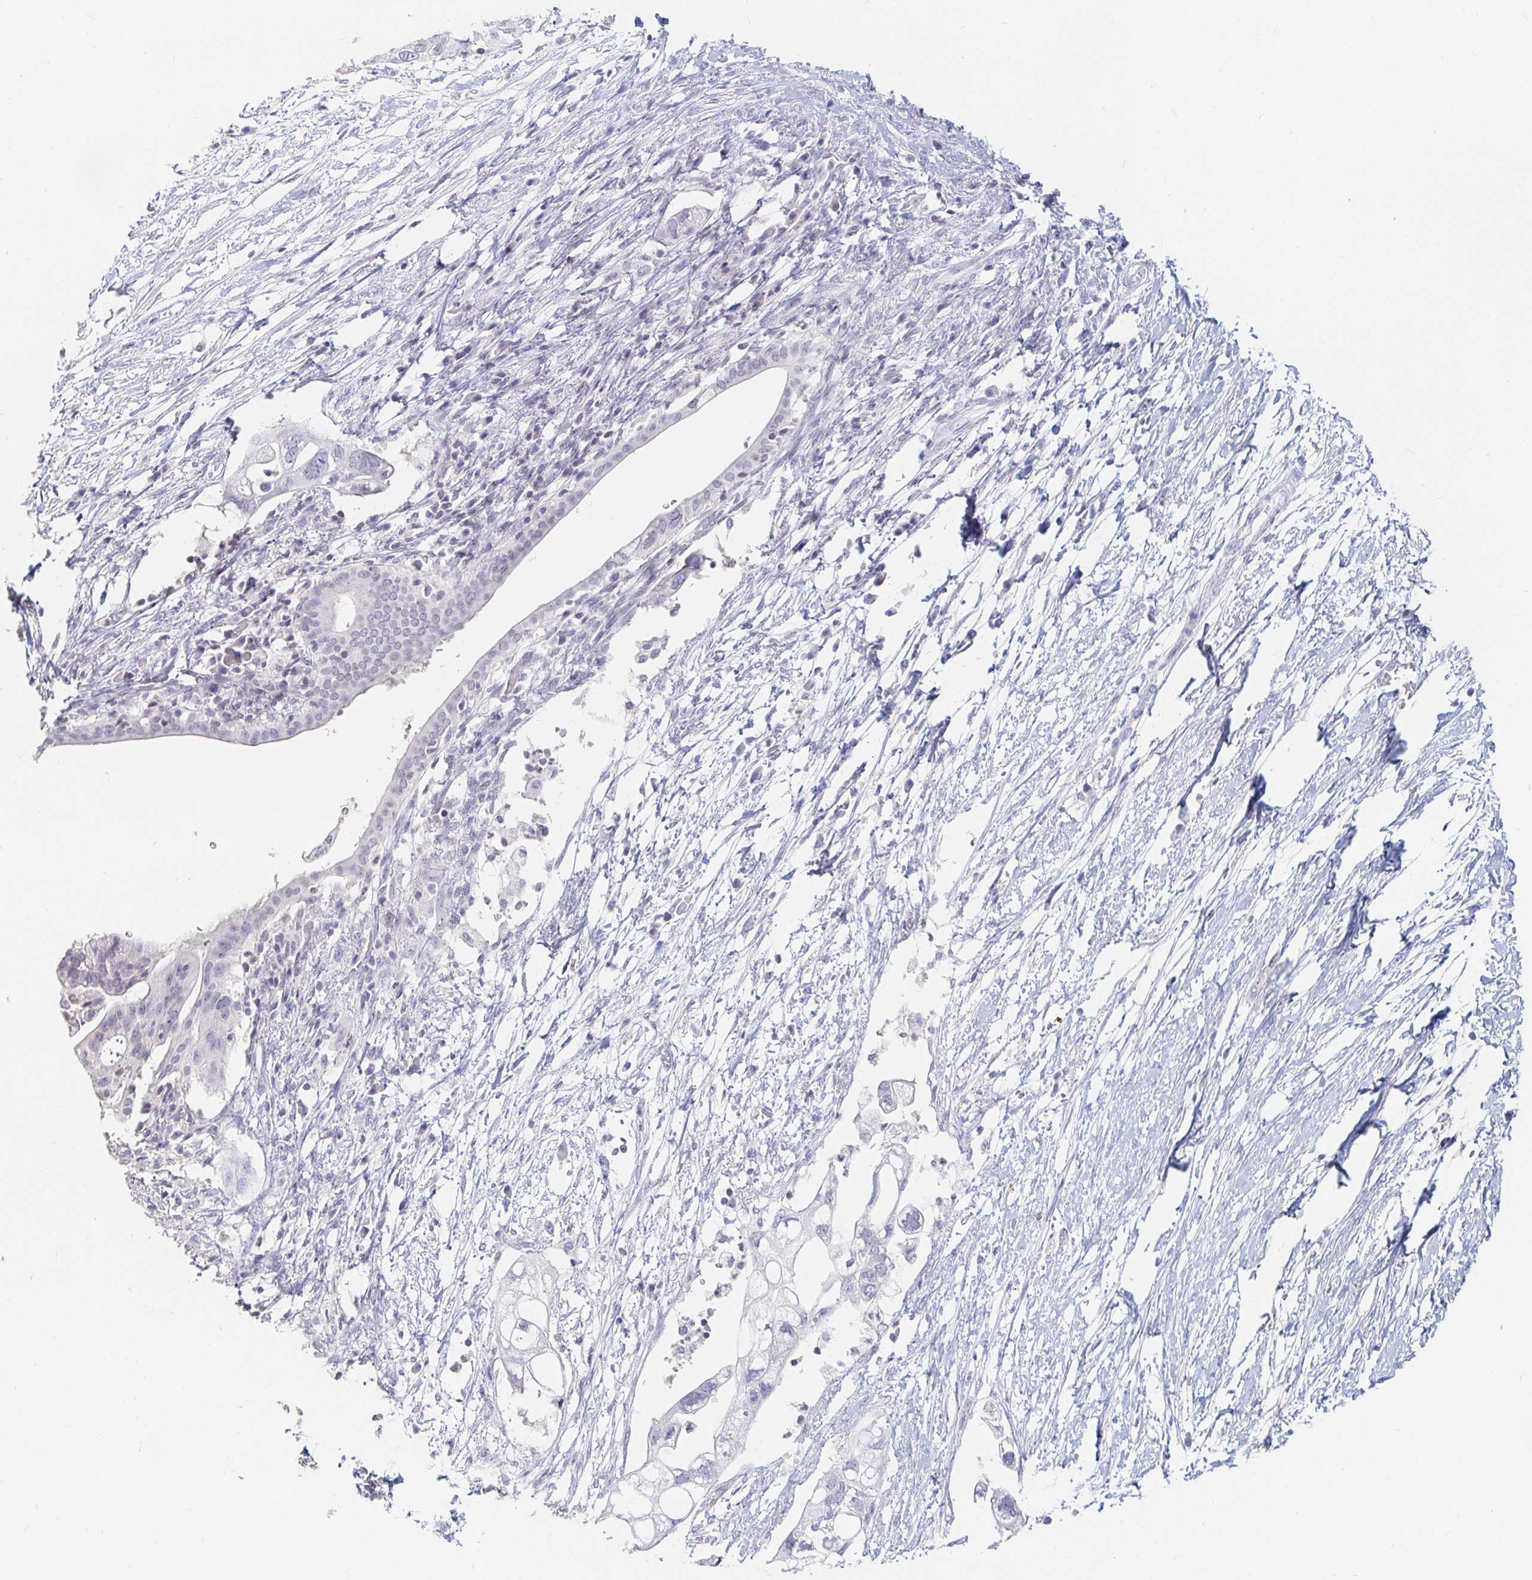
{"staining": {"intensity": "negative", "quantity": "none", "location": "none"}, "tissue": "pancreatic cancer", "cell_type": "Tumor cells", "image_type": "cancer", "snomed": [{"axis": "morphology", "description": "Adenocarcinoma, NOS"}, {"axis": "topography", "description": "Pancreas"}], "caption": "DAB (3,3'-diaminobenzidine) immunohistochemical staining of pancreatic adenocarcinoma shows no significant positivity in tumor cells.", "gene": "NME9", "patient": {"sex": "female", "age": 72}}